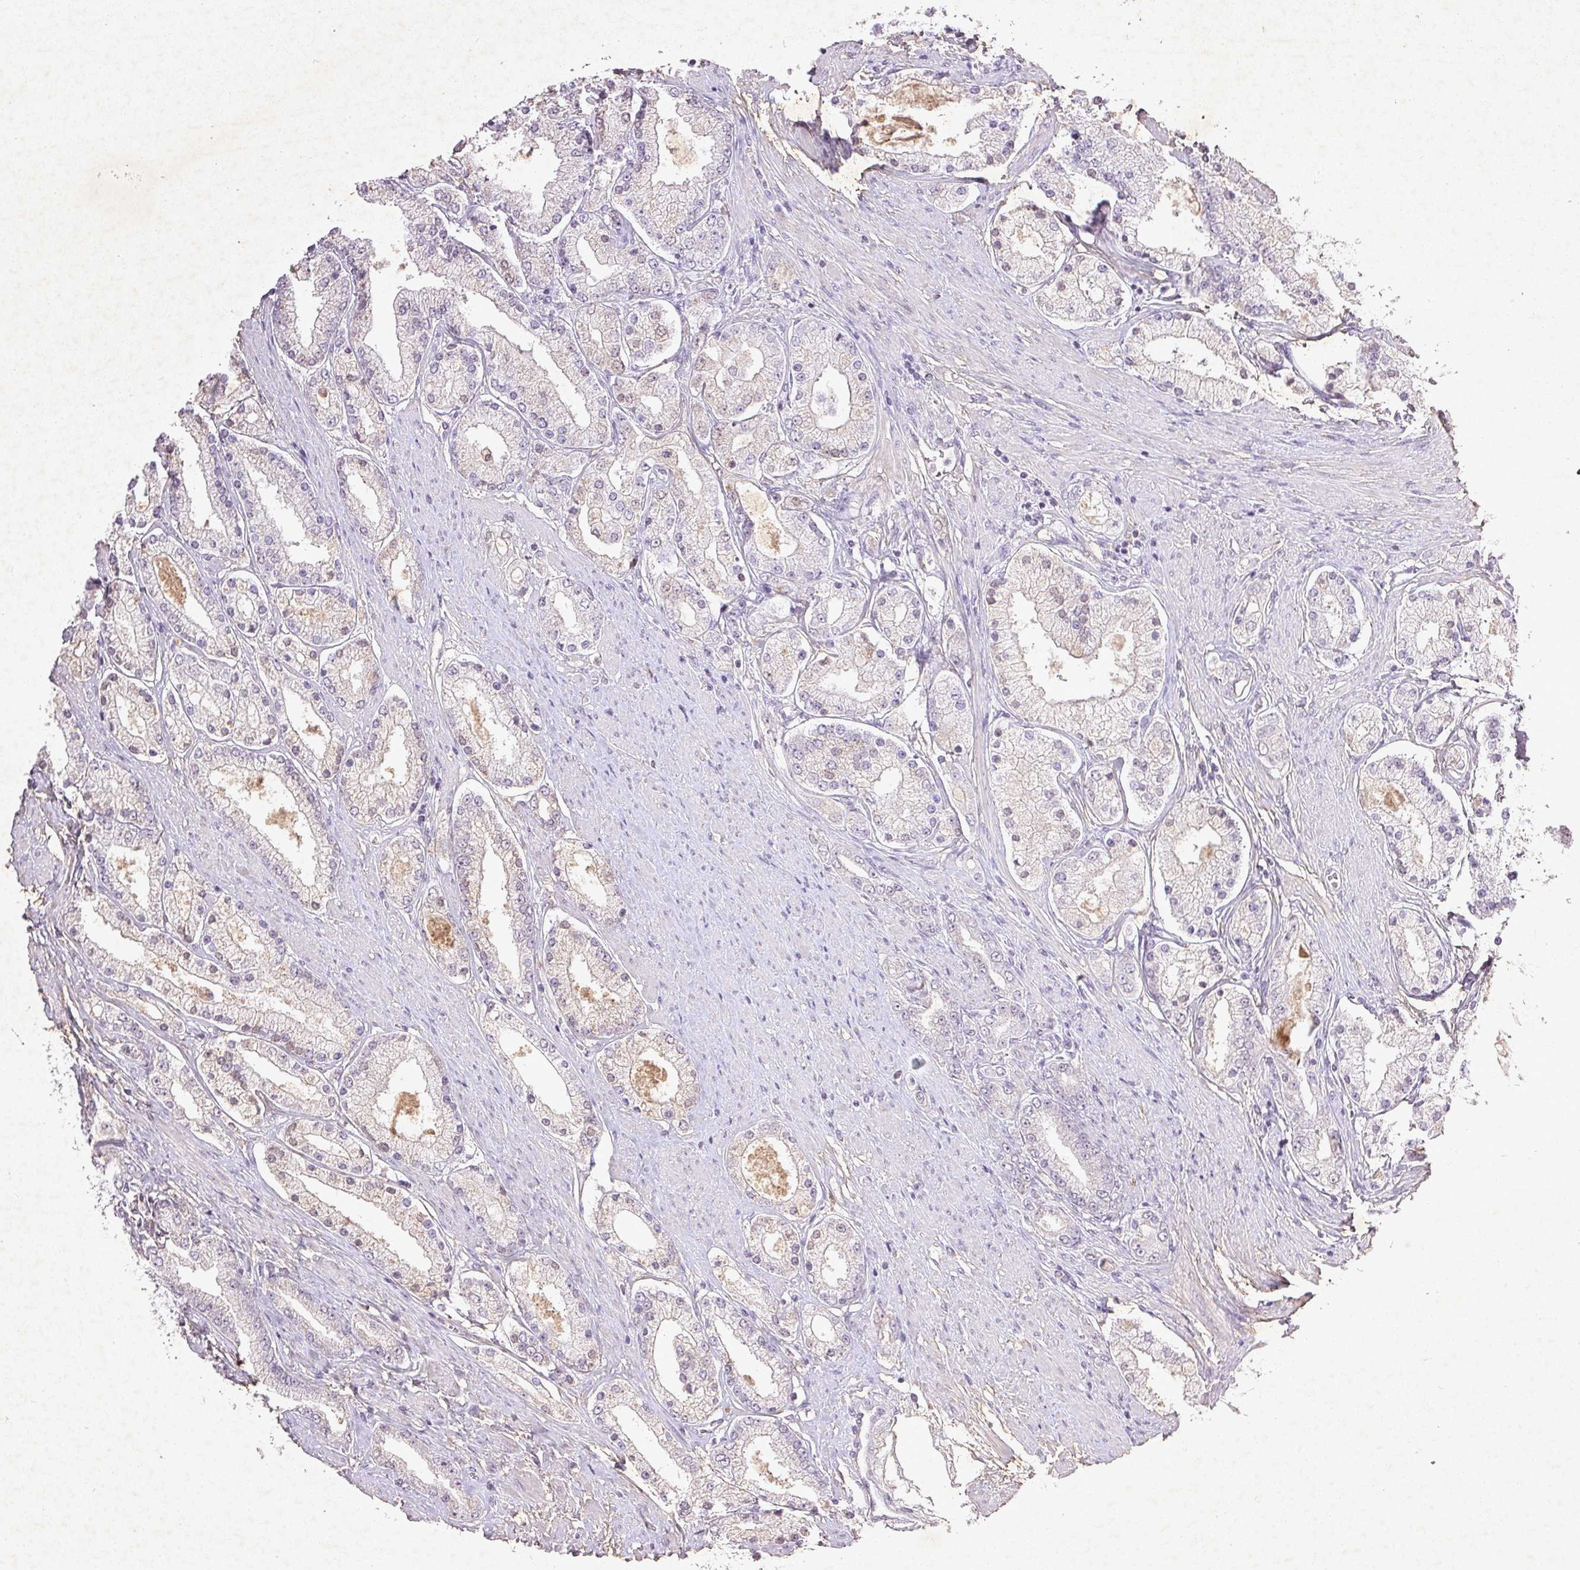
{"staining": {"intensity": "negative", "quantity": "none", "location": "none"}, "tissue": "prostate cancer", "cell_type": "Tumor cells", "image_type": "cancer", "snomed": [{"axis": "morphology", "description": "Adenocarcinoma, High grade"}, {"axis": "topography", "description": "Prostate"}], "caption": "DAB (3,3'-diaminobenzidine) immunohistochemical staining of human prostate cancer (high-grade adenocarcinoma) shows no significant expression in tumor cells.", "gene": "FAM168B", "patient": {"sex": "male", "age": 67}}